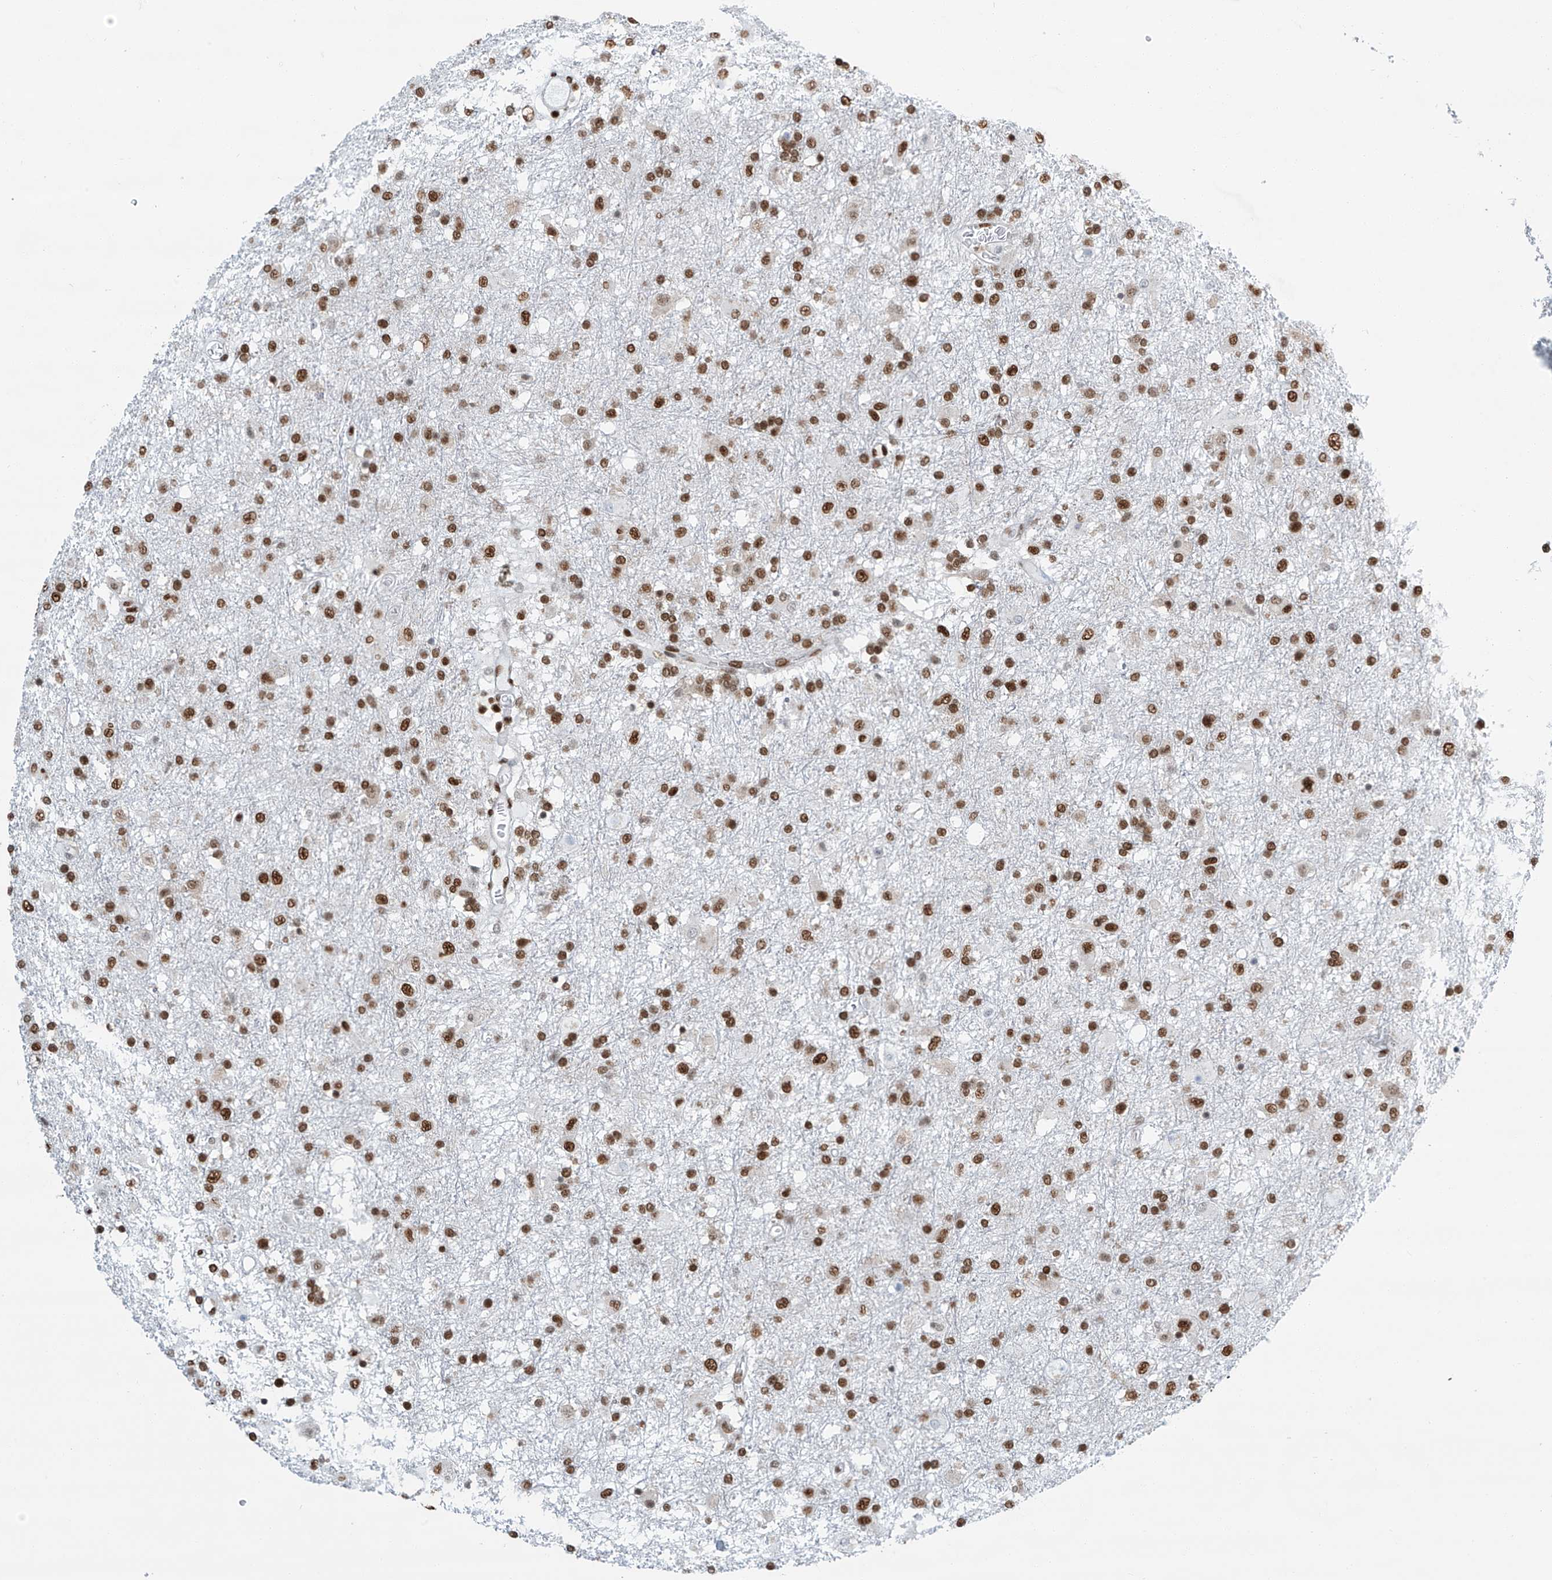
{"staining": {"intensity": "strong", "quantity": ">75%", "location": "nuclear"}, "tissue": "glioma", "cell_type": "Tumor cells", "image_type": "cancer", "snomed": [{"axis": "morphology", "description": "Glioma, malignant, Low grade"}, {"axis": "topography", "description": "Brain"}], "caption": "Human glioma stained with a brown dye shows strong nuclear positive staining in approximately >75% of tumor cells.", "gene": "SARNP", "patient": {"sex": "male", "age": 65}}